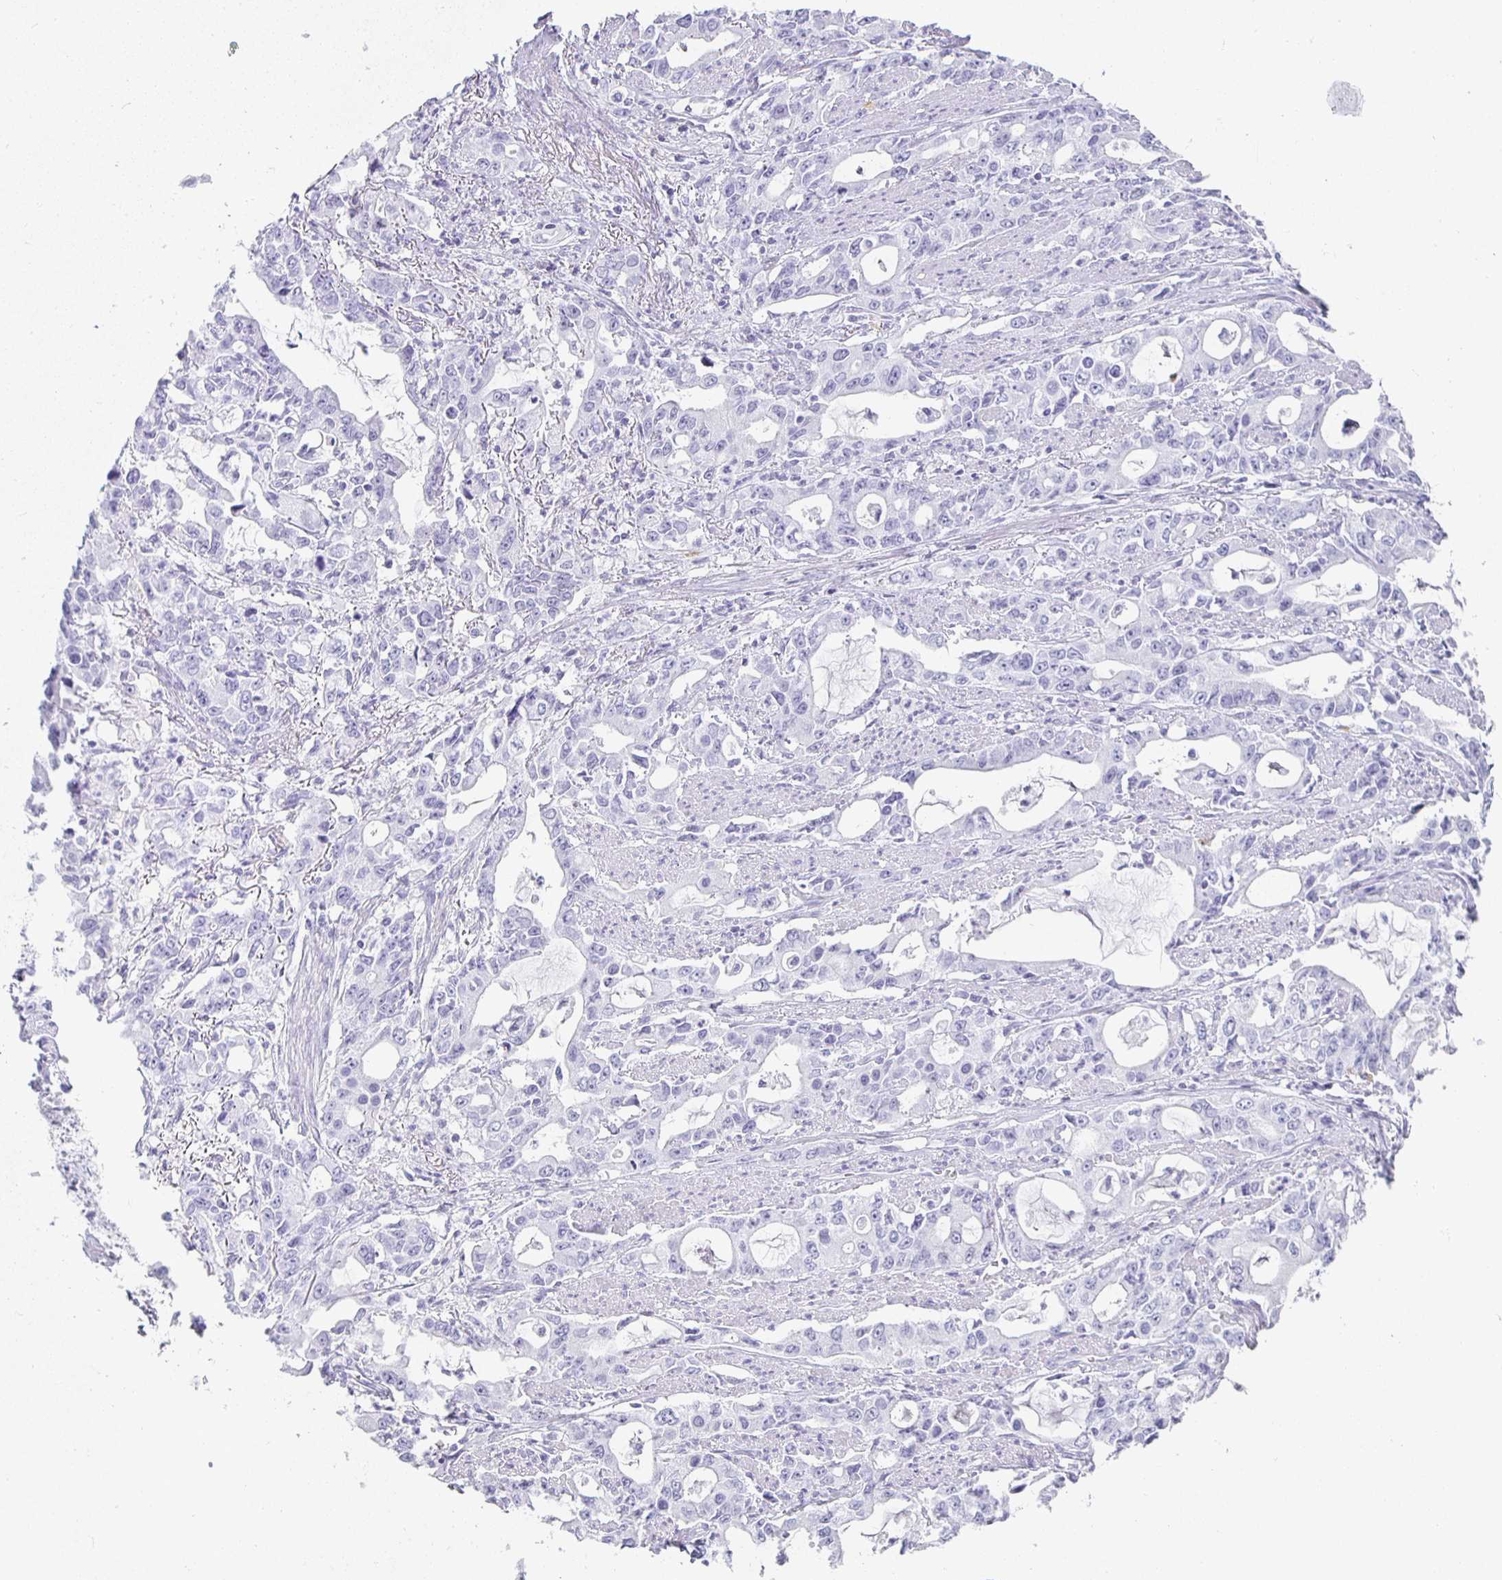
{"staining": {"intensity": "negative", "quantity": "none", "location": "none"}, "tissue": "stomach cancer", "cell_type": "Tumor cells", "image_type": "cancer", "snomed": [{"axis": "morphology", "description": "Adenocarcinoma, NOS"}, {"axis": "topography", "description": "Stomach, upper"}], "caption": "There is no significant staining in tumor cells of stomach cancer (adenocarcinoma). (DAB (3,3'-diaminobenzidine) immunohistochemistry (IHC) visualized using brightfield microscopy, high magnification).", "gene": "TPSD1", "patient": {"sex": "male", "age": 85}}